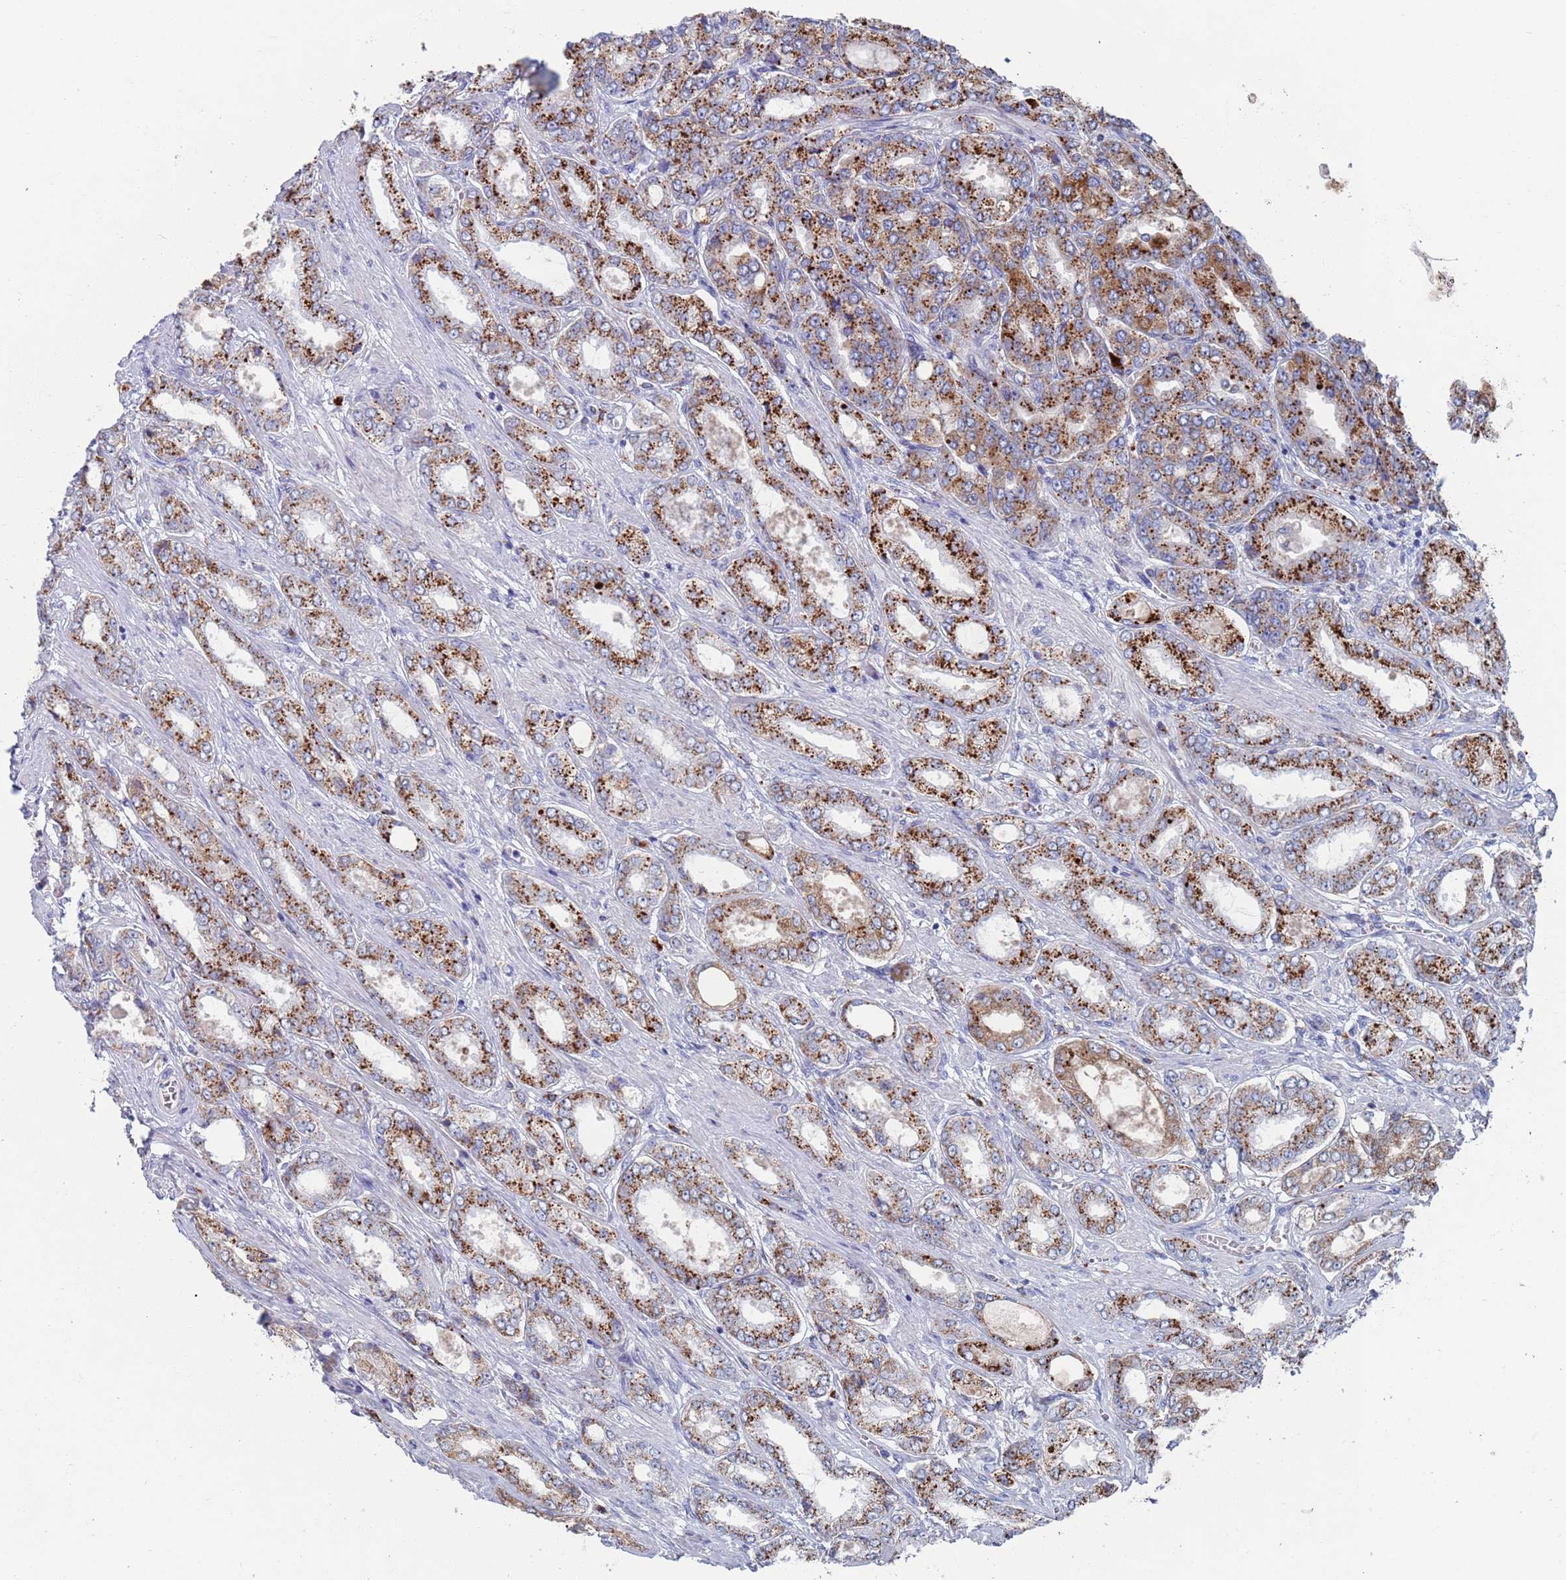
{"staining": {"intensity": "strong", "quantity": ">75%", "location": "cytoplasmic/membranous"}, "tissue": "prostate cancer", "cell_type": "Tumor cells", "image_type": "cancer", "snomed": [{"axis": "morphology", "description": "Adenocarcinoma, High grade"}, {"axis": "topography", "description": "Prostate"}], "caption": "Human high-grade adenocarcinoma (prostate) stained with a protein marker reveals strong staining in tumor cells.", "gene": "FUCA1", "patient": {"sex": "male", "age": 68}}